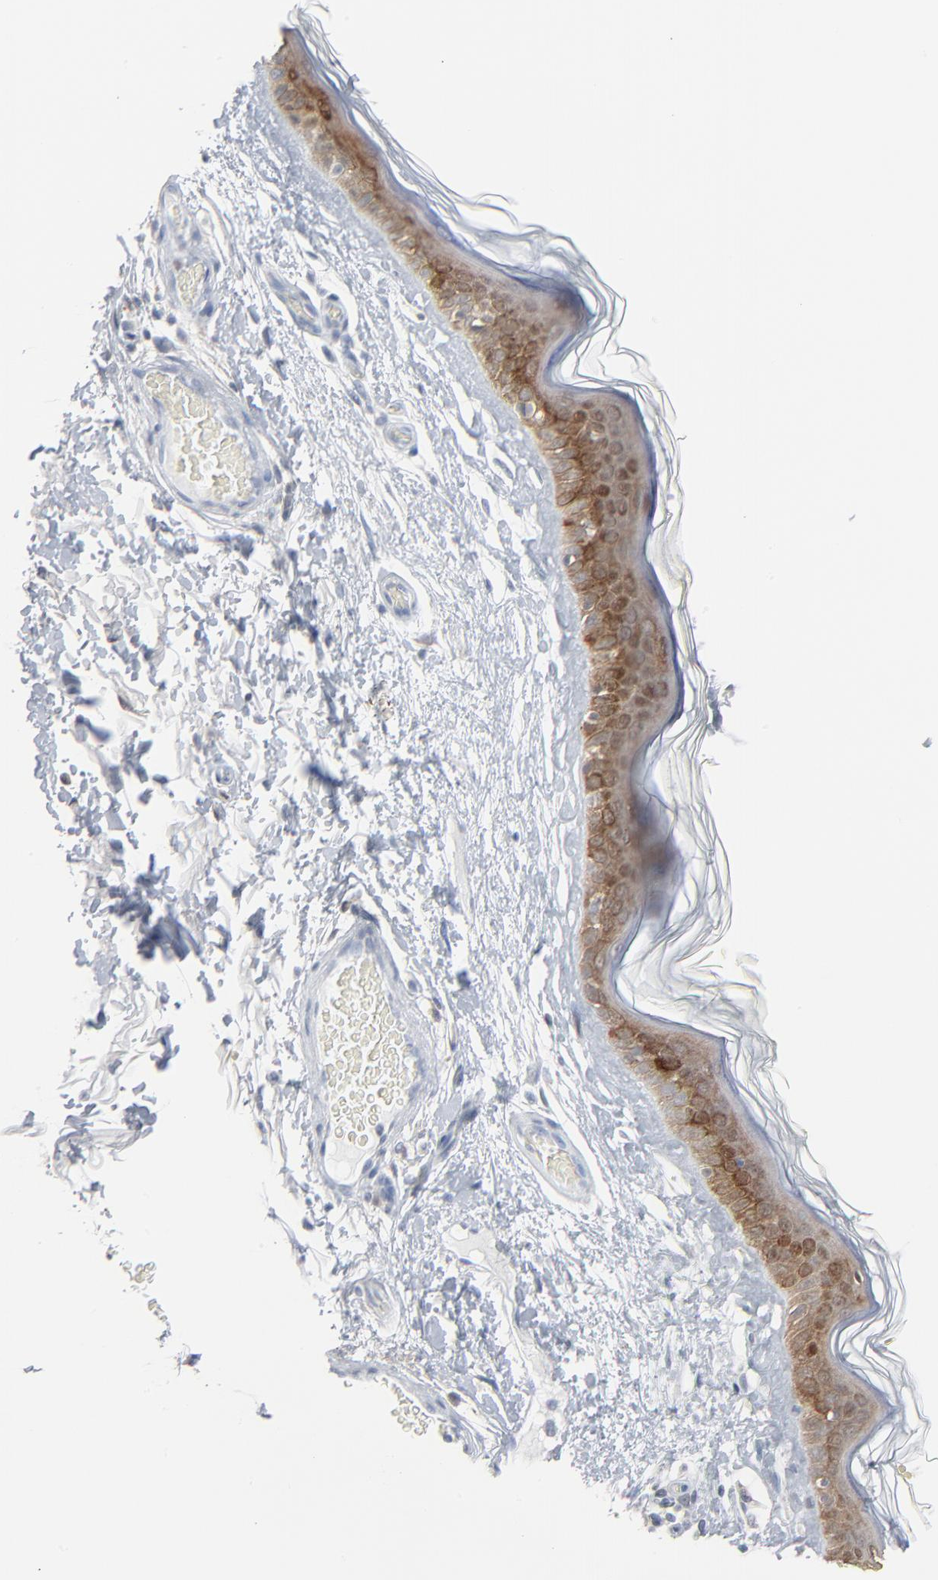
{"staining": {"intensity": "negative", "quantity": "none", "location": "none"}, "tissue": "skin", "cell_type": "Fibroblasts", "image_type": "normal", "snomed": [{"axis": "morphology", "description": "Normal tissue, NOS"}, {"axis": "topography", "description": "Skin"}], "caption": "Fibroblasts are negative for brown protein staining in benign skin. The staining is performed using DAB brown chromogen with nuclei counter-stained in using hematoxylin.", "gene": "PHGDH", "patient": {"sex": "male", "age": 63}}